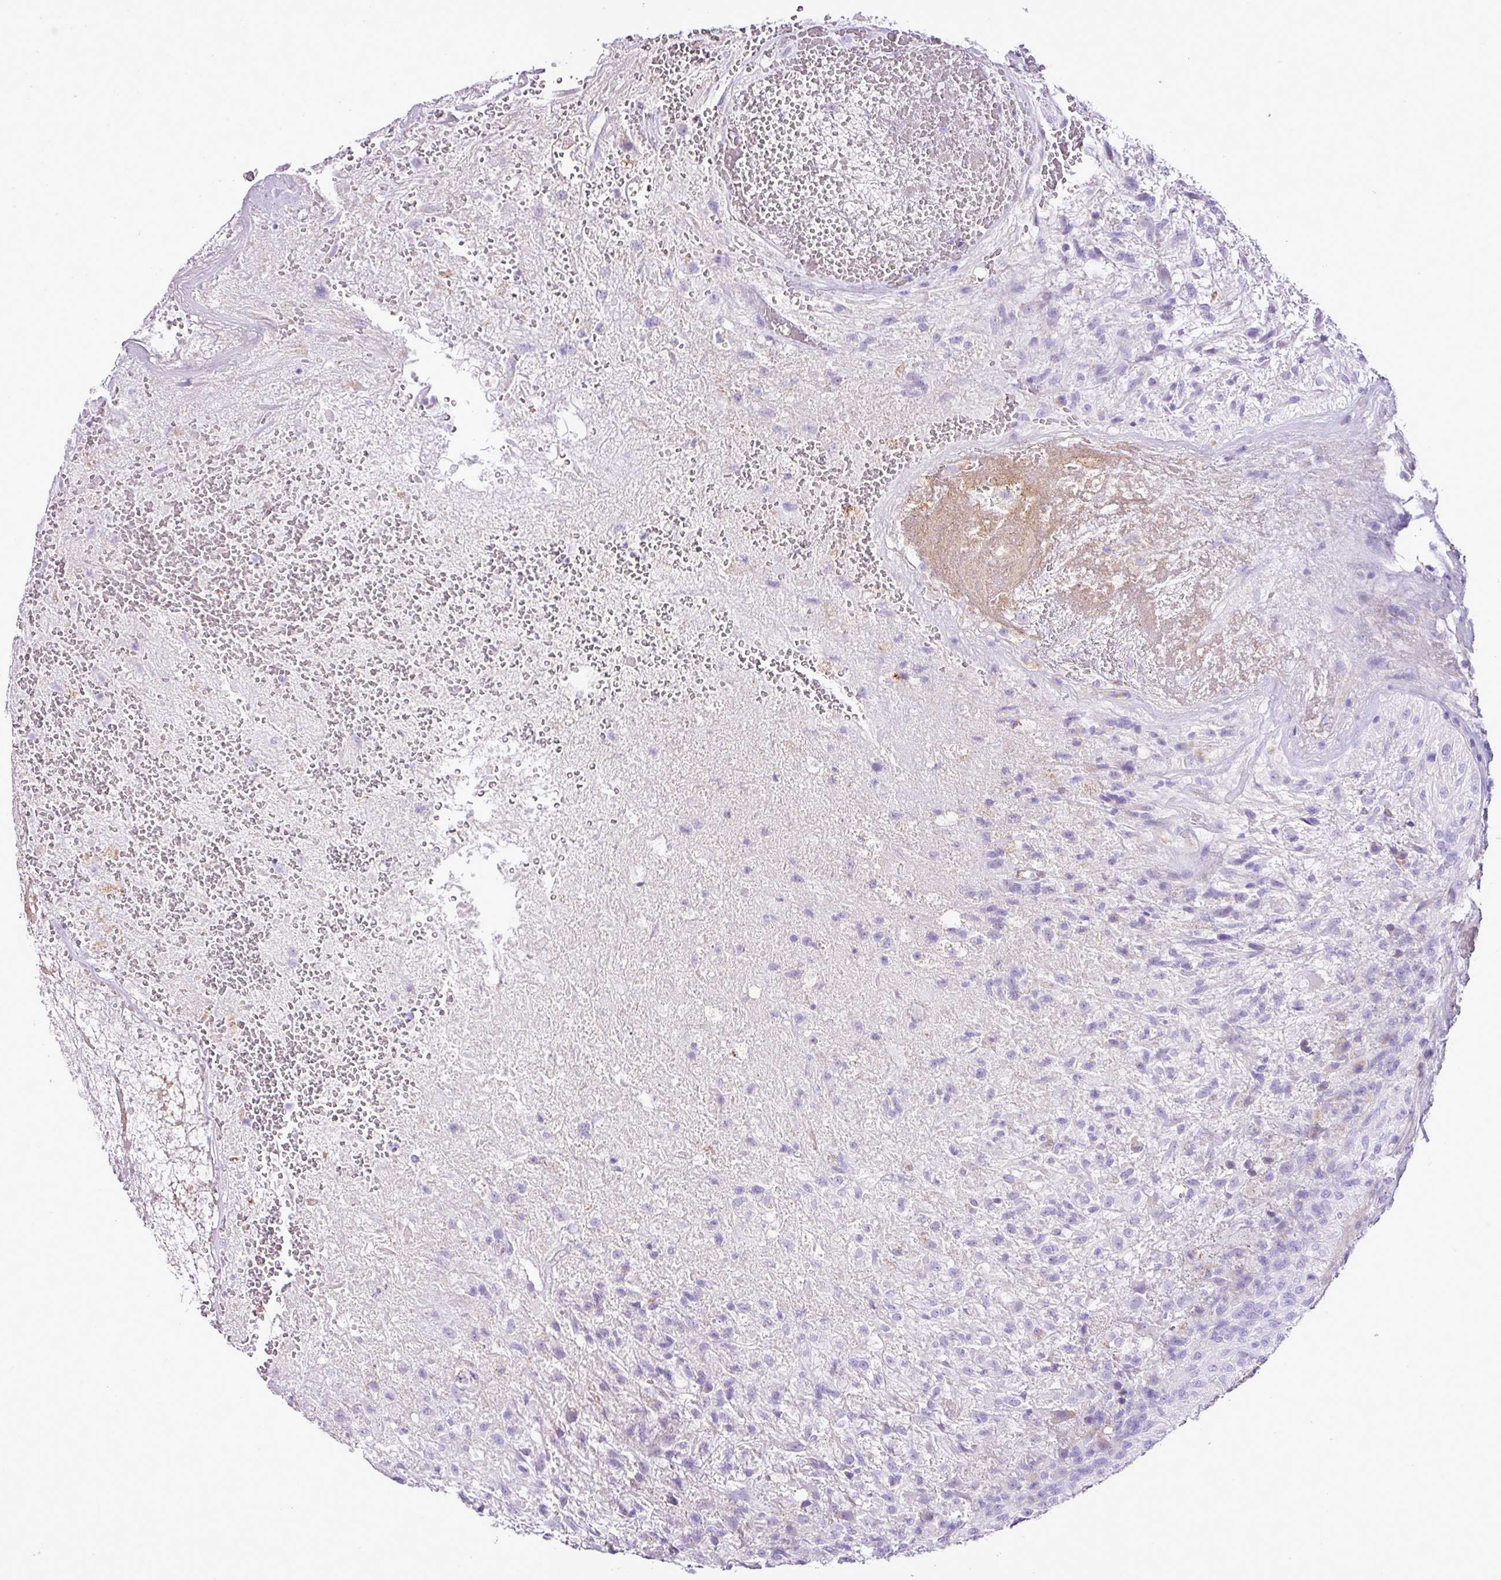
{"staining": {"intensity": "negative", "quantity": "none", "location": "none"}, "tissue": "glioma", "cell_type": "Tumor cells", "image_type": "cancer", "snomed": [{"axis": "morphology", "description": "Glioma, malignant, High grade"}, {"axis": "topography", "description": "Brain"}], "caption": "Immunohistochemistry histopathology image of human malignant high-grade glioma stained for a protein (brown), which reveals no staining in tumor cells.", "gene": "PGAP4", "patient": {"sex": "male", "age": 56}}